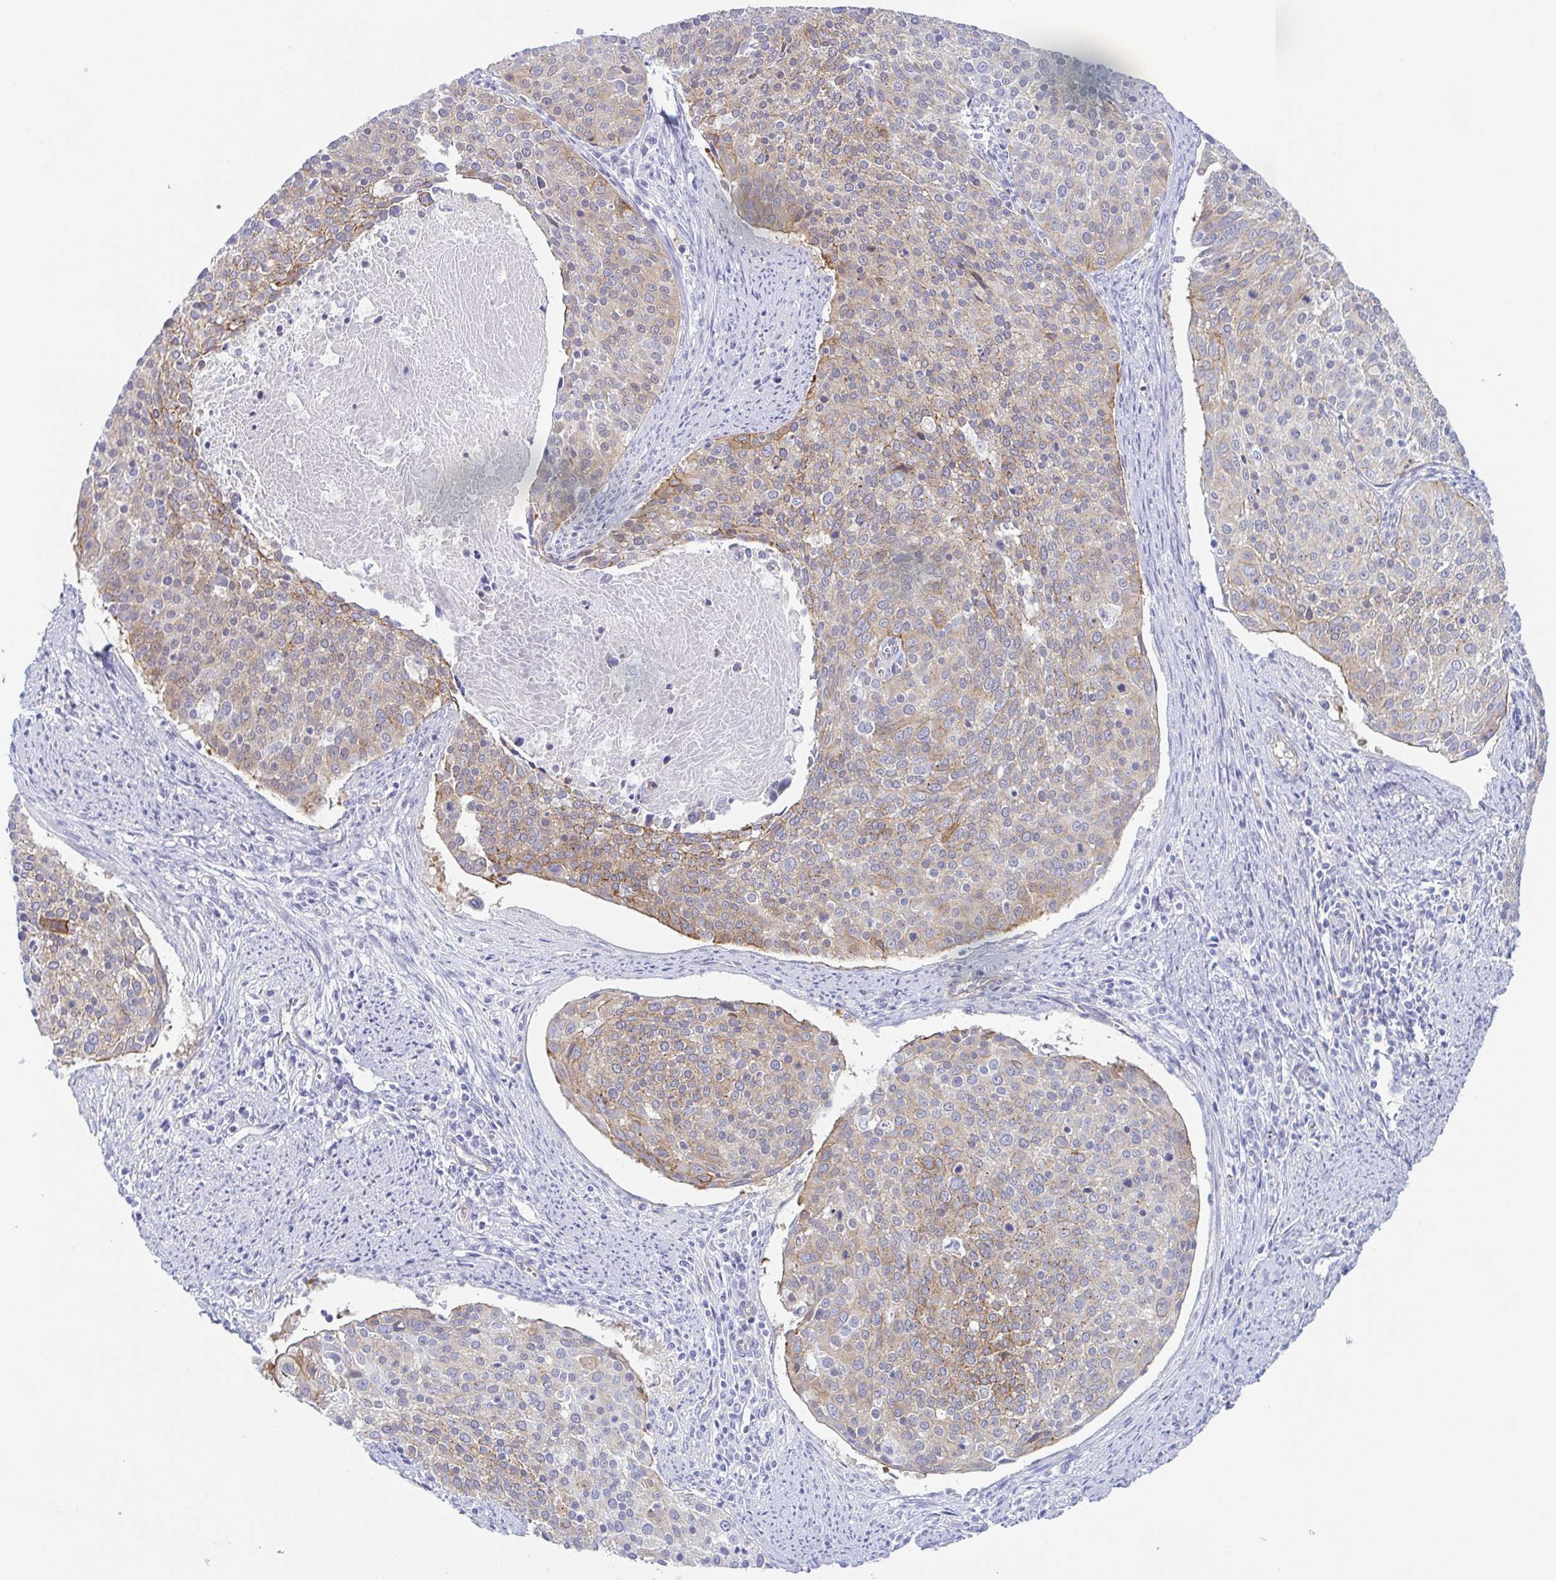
{"staining": {"intensity": "weak", "quantity": ">75%", "location": "cytoplasmic/membranous"}, "tissue": "cervical cancer", "cell_type": "Tumor cells", "image_type": "cancer", "snomed": [{"axis": "morphology", "description": "Squamous cell carcinoma, NOS"}, {"axis": "topography", "description": "Cervix"}], "caption": "Cervical cancer (squamous cell carcinoma) tissue reveals weak cytoplasmic/membranous positivity in approximately >75% of tumor cells", "gene": "DYNC1I1", "patient": {"sex": "female", "age": 39}}